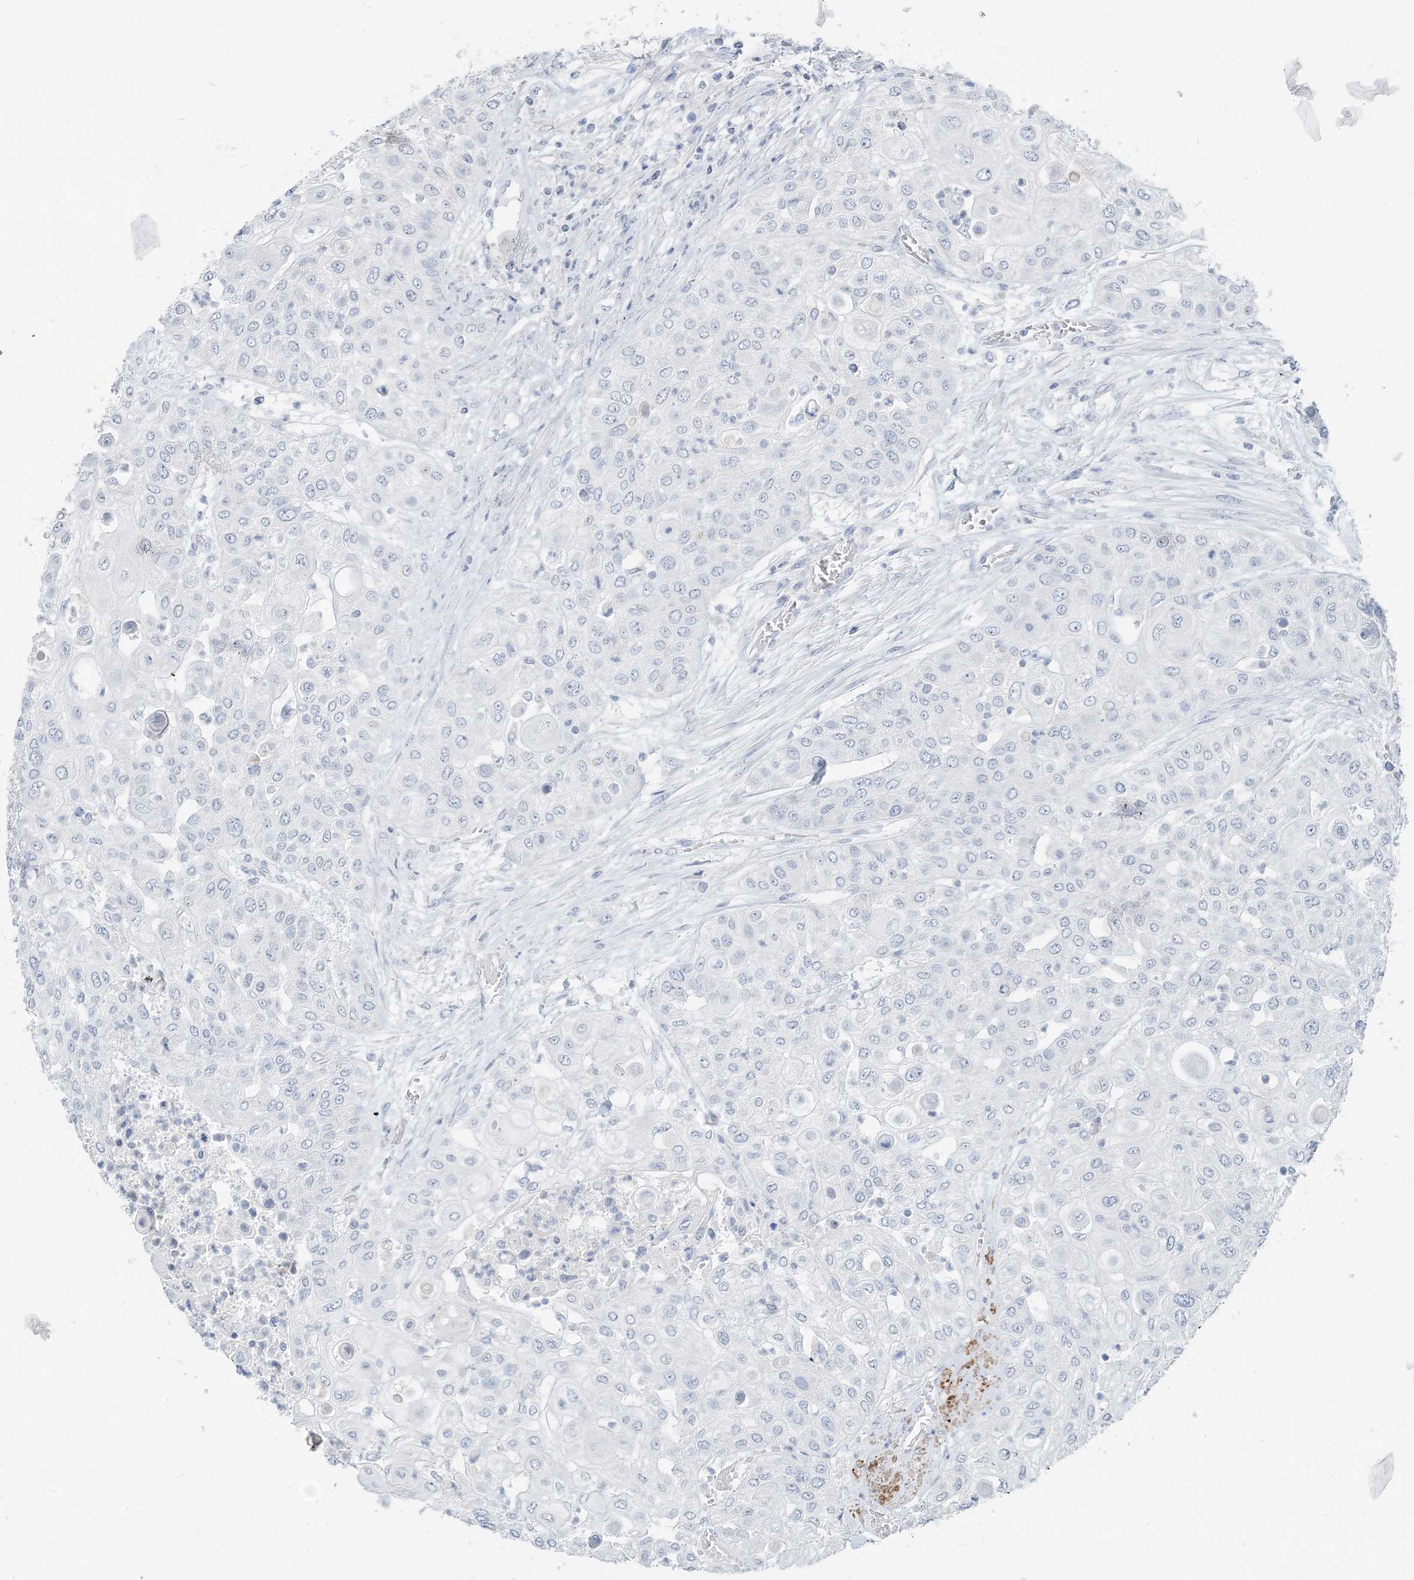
{"staining": {"intensity": "negative", "quantity": "none", "location": "none"}, "tissue": "urothelial cancer", "cell_type": "Tumor cells", "image_type": "cancer", "snomed": [{"axis": "morphology", "description": "Urothelial carcinoma, High grade"}, {"axis": "topography", "description": "Urinary bladder"}], "caption": "The image reveals no significant staining in tumor cells of urothelial carcinoma (high-grade).", "gene": "PGM5", "patient": {"sex": "female", "age": 79}}